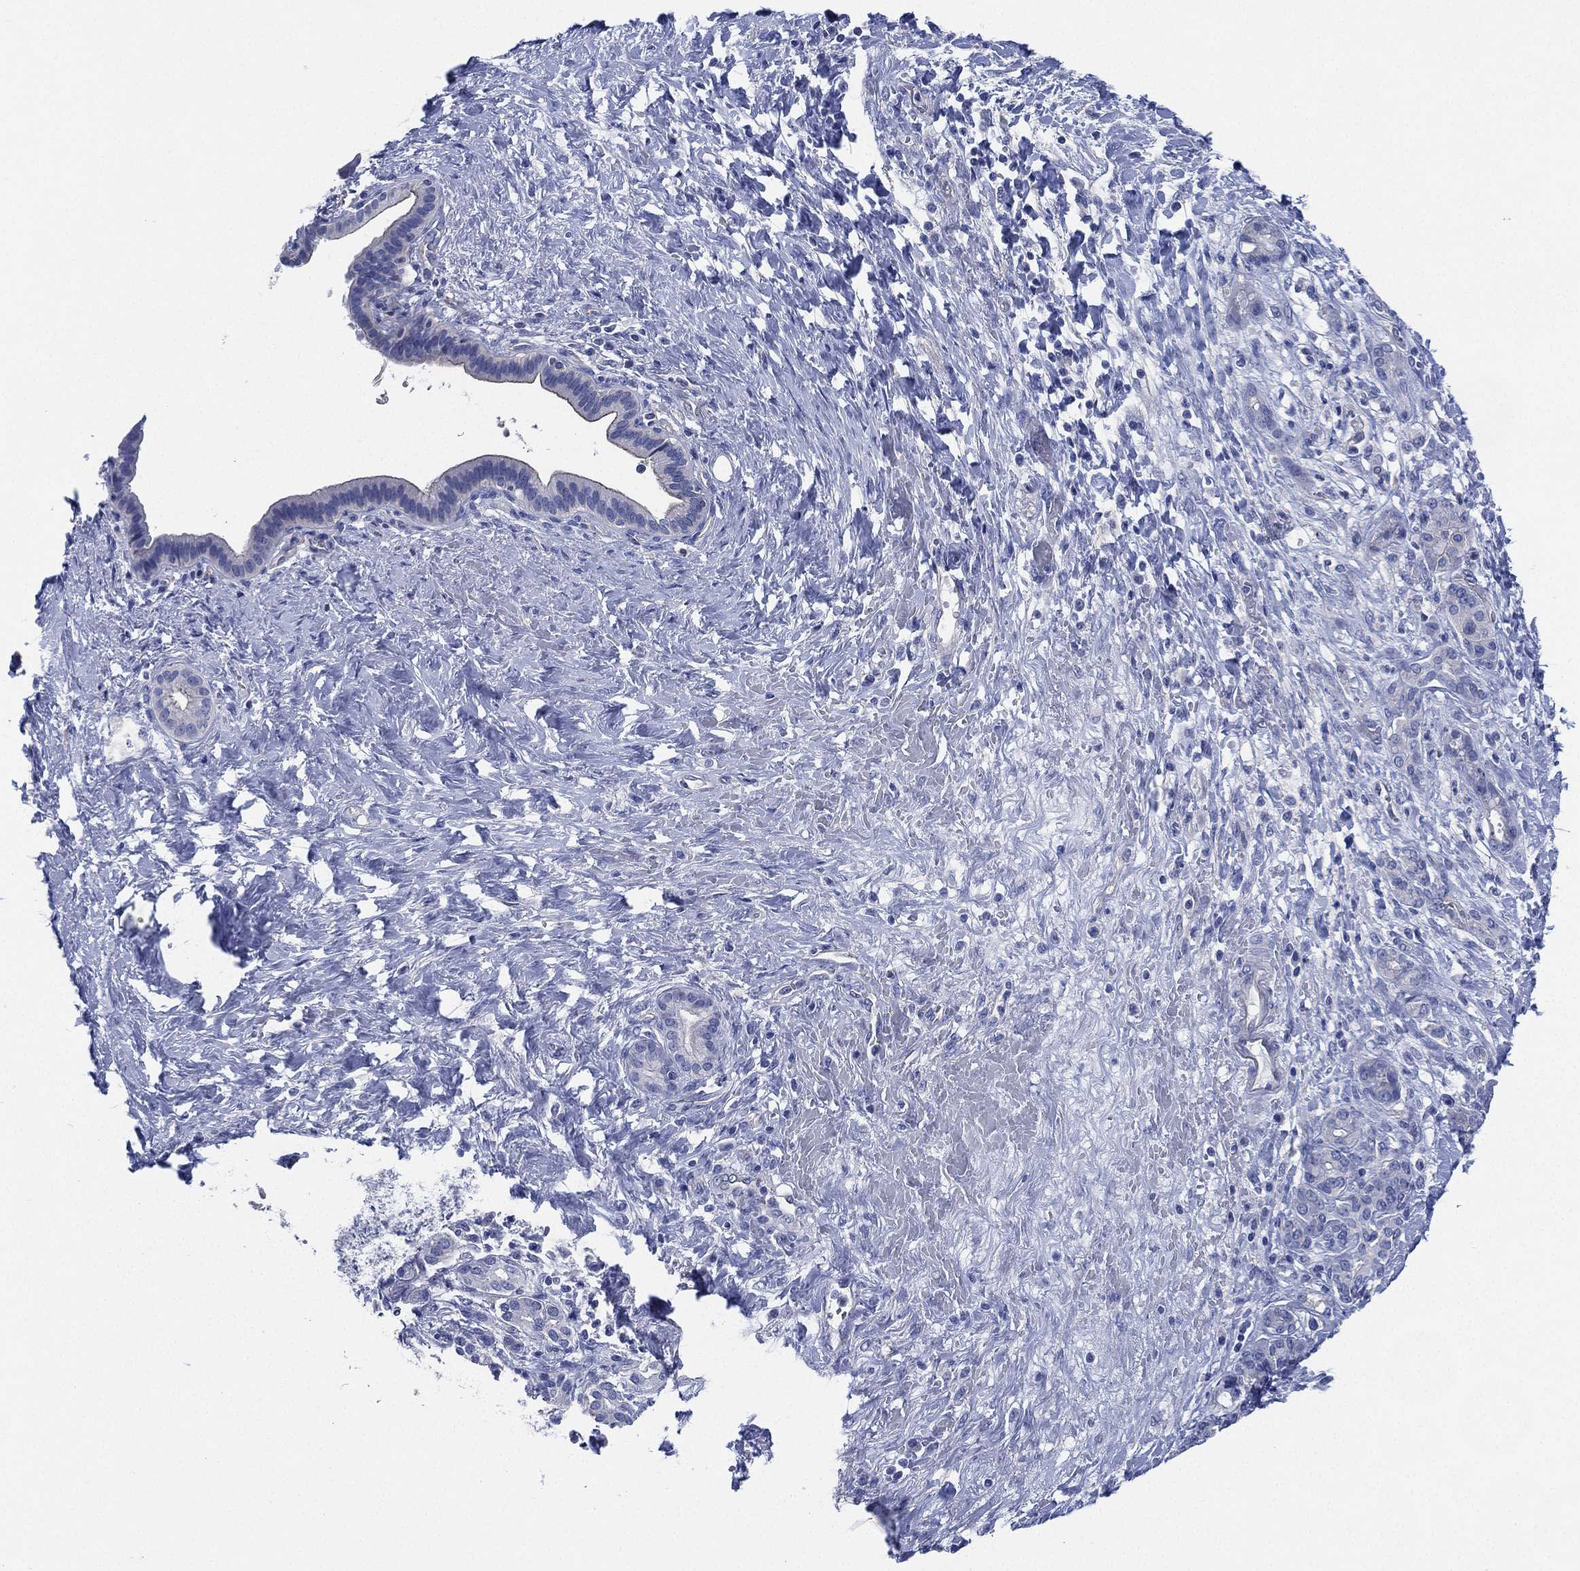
{"staining": {"intensity": "negative", "quantity": "none", "location": "none"}, "tissue": "pancreatic cancer", "cell_type": "Tumor cells", "image_type": "cancer", "snomed": [{"axis": "morphology", "description": "Adenocarcinoma, NOS"}, {"axis": "topography", "description": "Pancreas"}], "caption": "Human adenocarcinoma (pancreatic) stained for a protein using immunohistochemistry (IHC) shows no expression in tumor cells.", "gene": "CCDC70", "patient": {"sex": "male", "age": 44}}